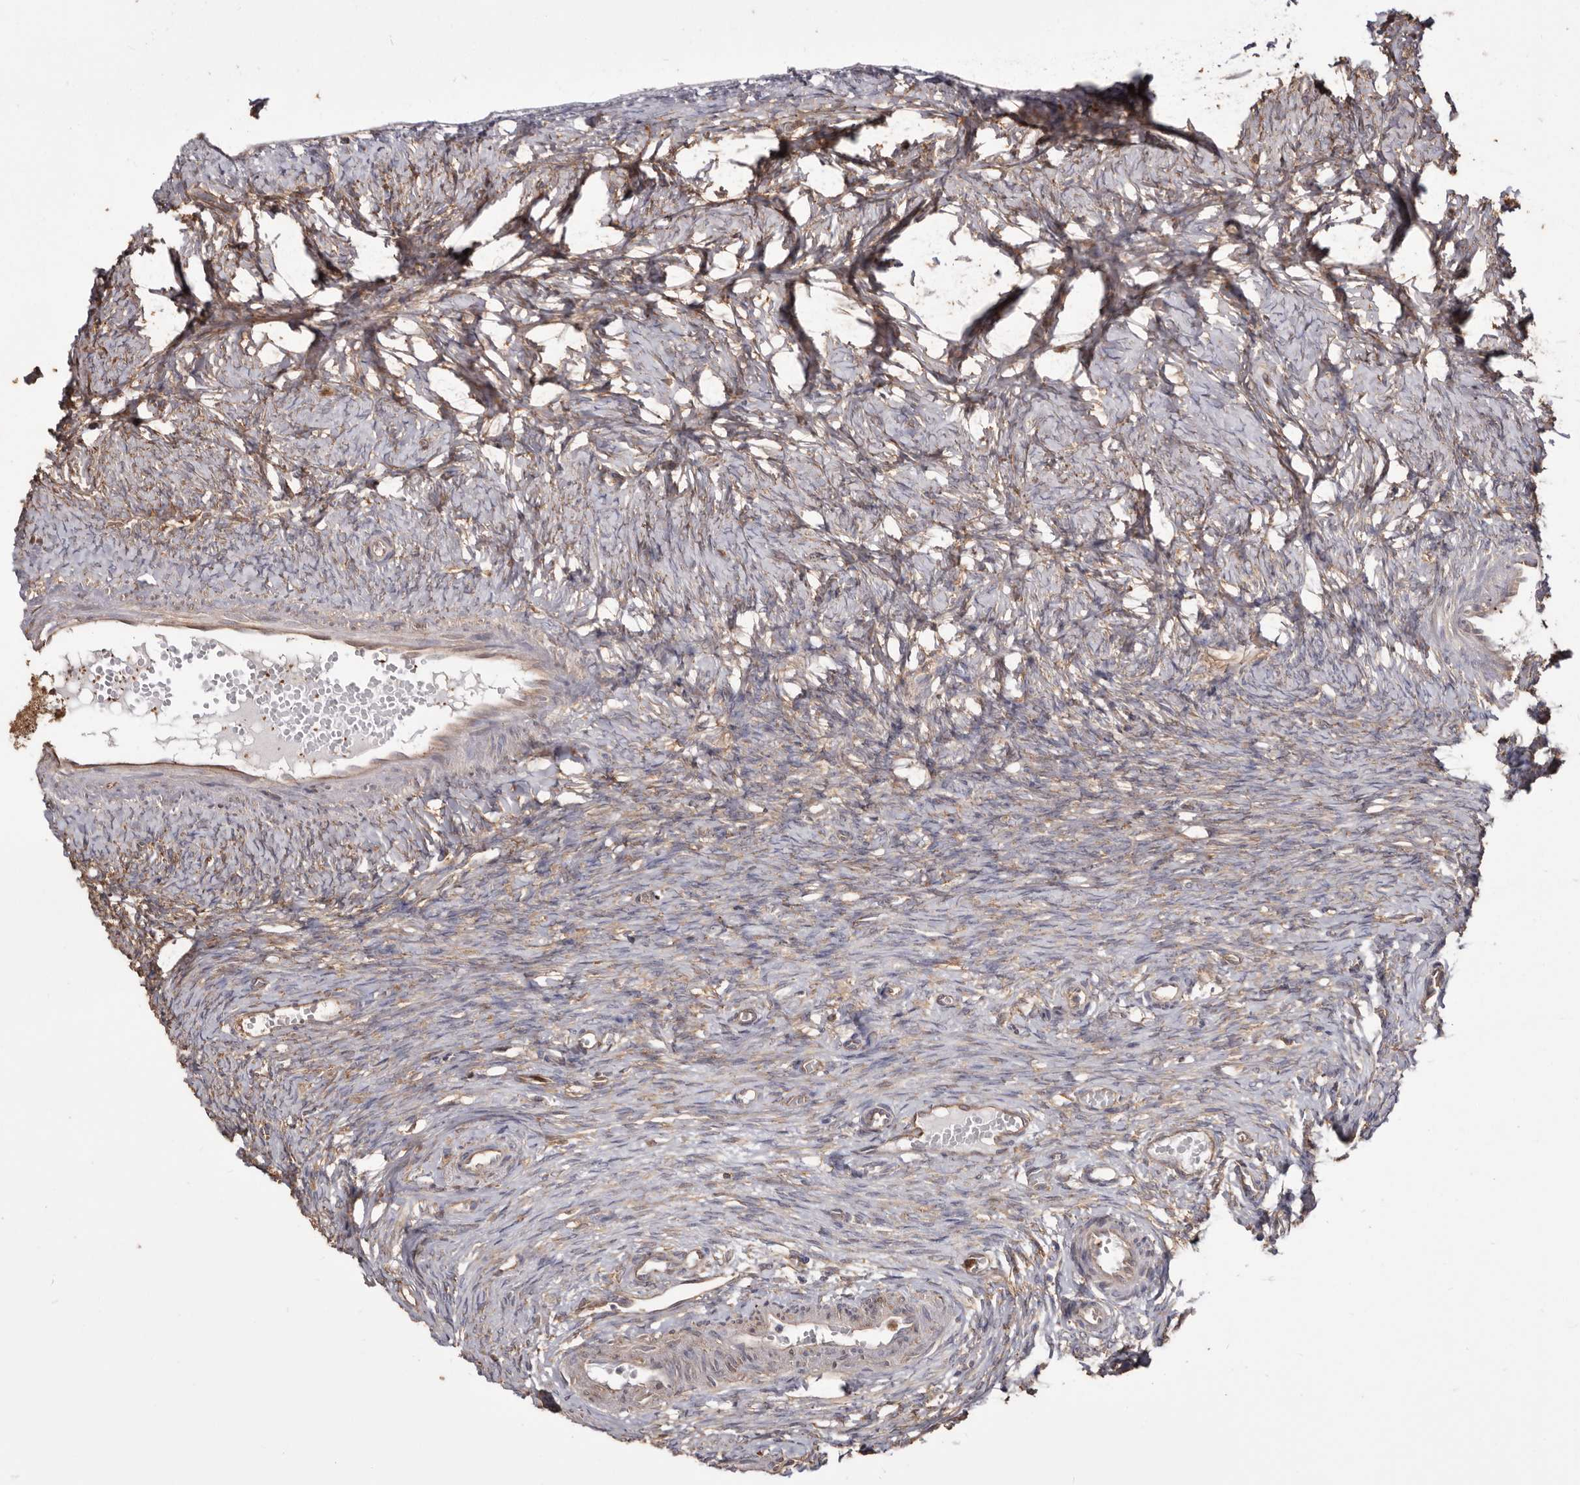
{"staining": {"intensity": "weak", "quantity": "25%-75%", "location": "cytoplasmic/membranous"}, "tissue": "ovary", "cell_type": "Ovarian stroma cells", "image_type": "normal", "snomed": [{"axis": "morphology", "description": "Adenocarcinoma, NOS"}, {"axis": "topography", "description": "Endometrium"}], "caption": "Immunohistochemistry (IHC) of normal human ovary displays low levels of weak cytoplasmic/membranous positivity in approximately 25%-75% of ovarian stroma cells.", "gene": "PKM", "patient": {"sex": "female", "age": 32}}